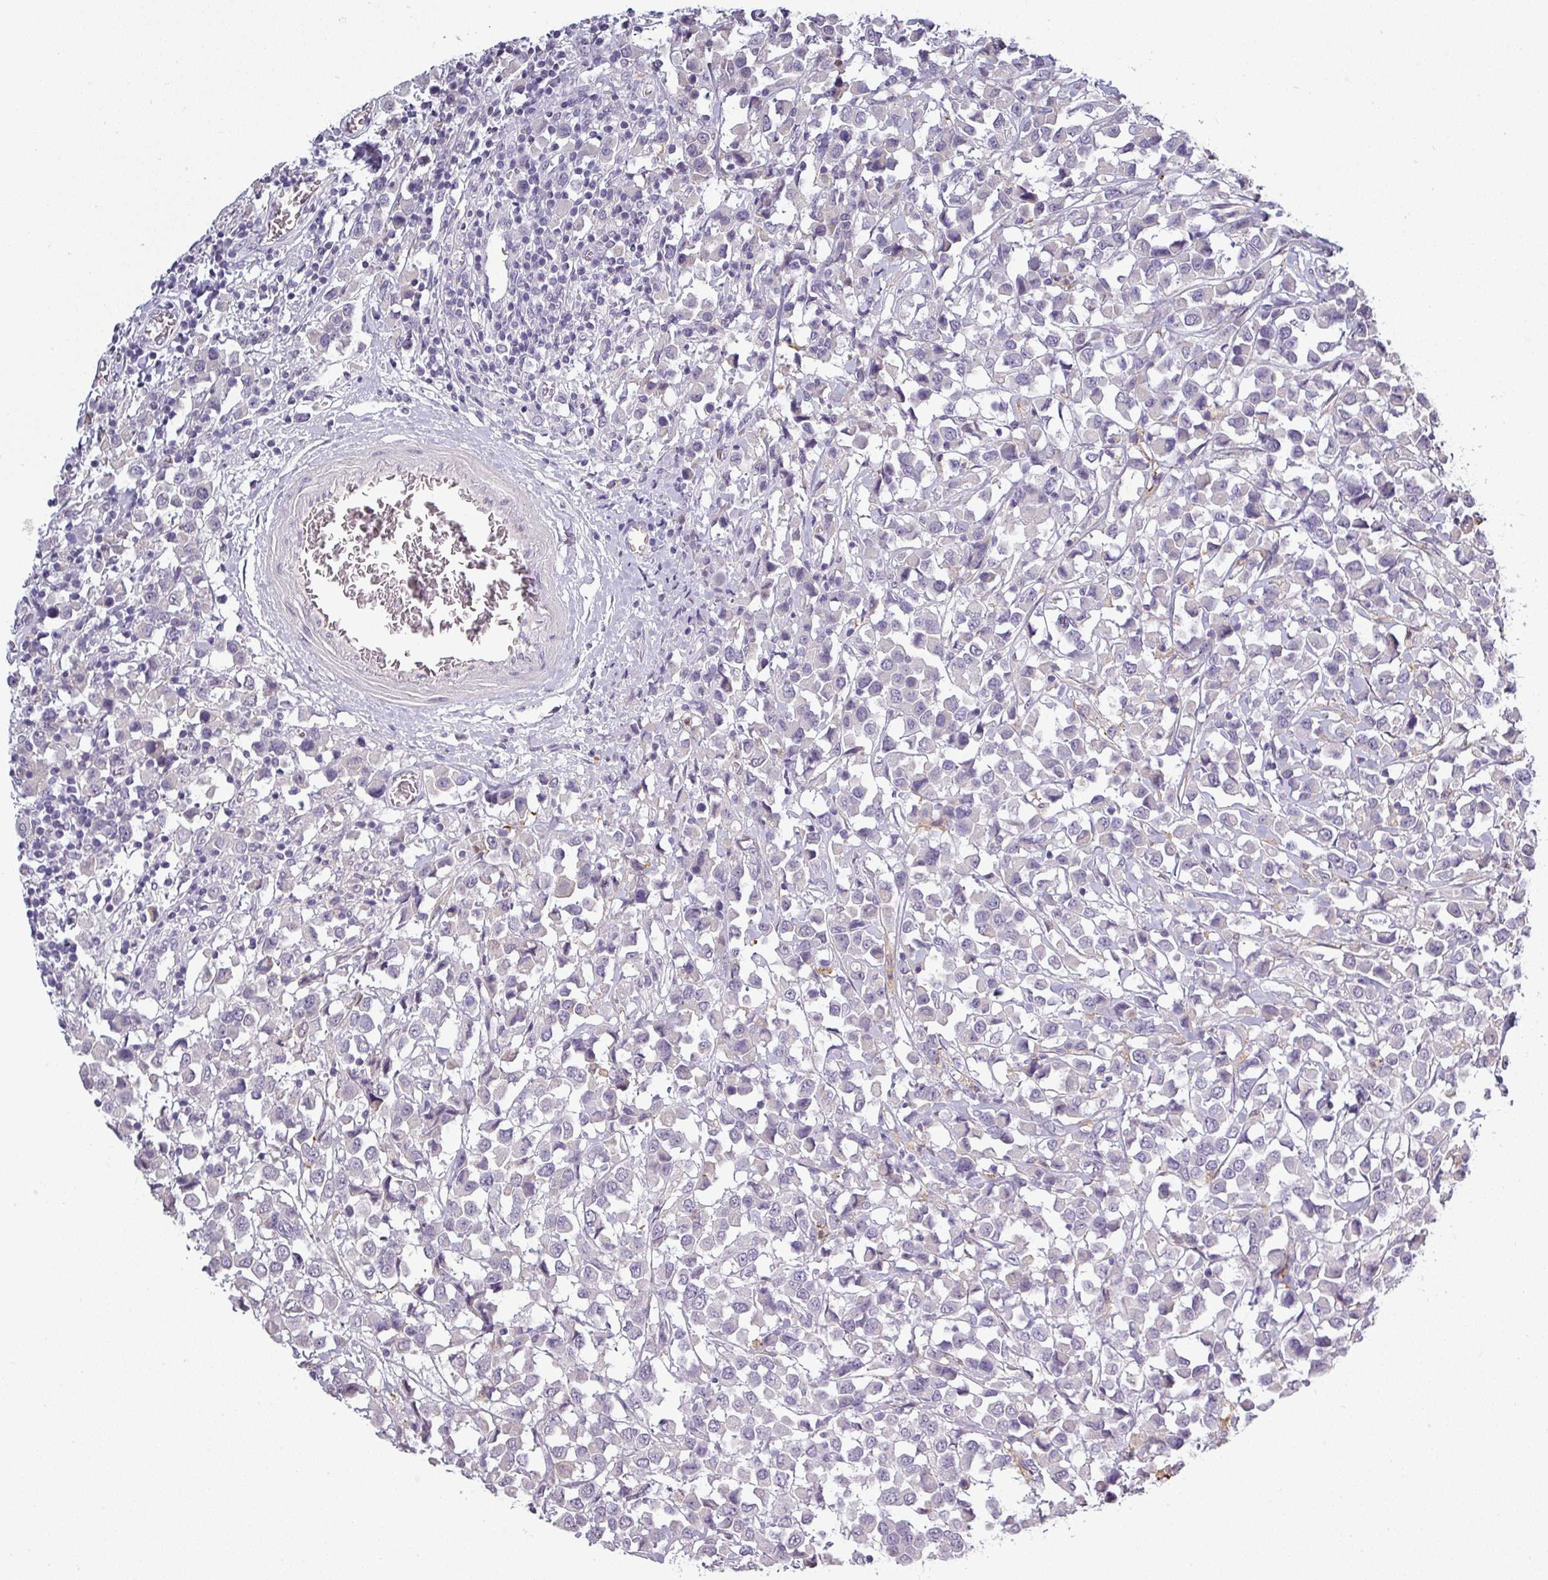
{"staining": {"intensity": "negative", "quantity": "none", "location": "none"}, "tissue": "breast cancer", "cell_type": "Tumor cells", "image_type": "cancer", "snomed": [{"axis": "morphology", "description": "Duct carcinoma"}, {"axis": "topography", "description": "Breast"}], "caption": "The histopathology image displays no significant expression in tumor cells of breast invasive ductal carcinoma. The staining is performed using DAB brown chromogen with nuclei counter-stained in using hematoxylin.", "gene": "SLC26A9", "patient": {"sex": "female", "age": 61}}